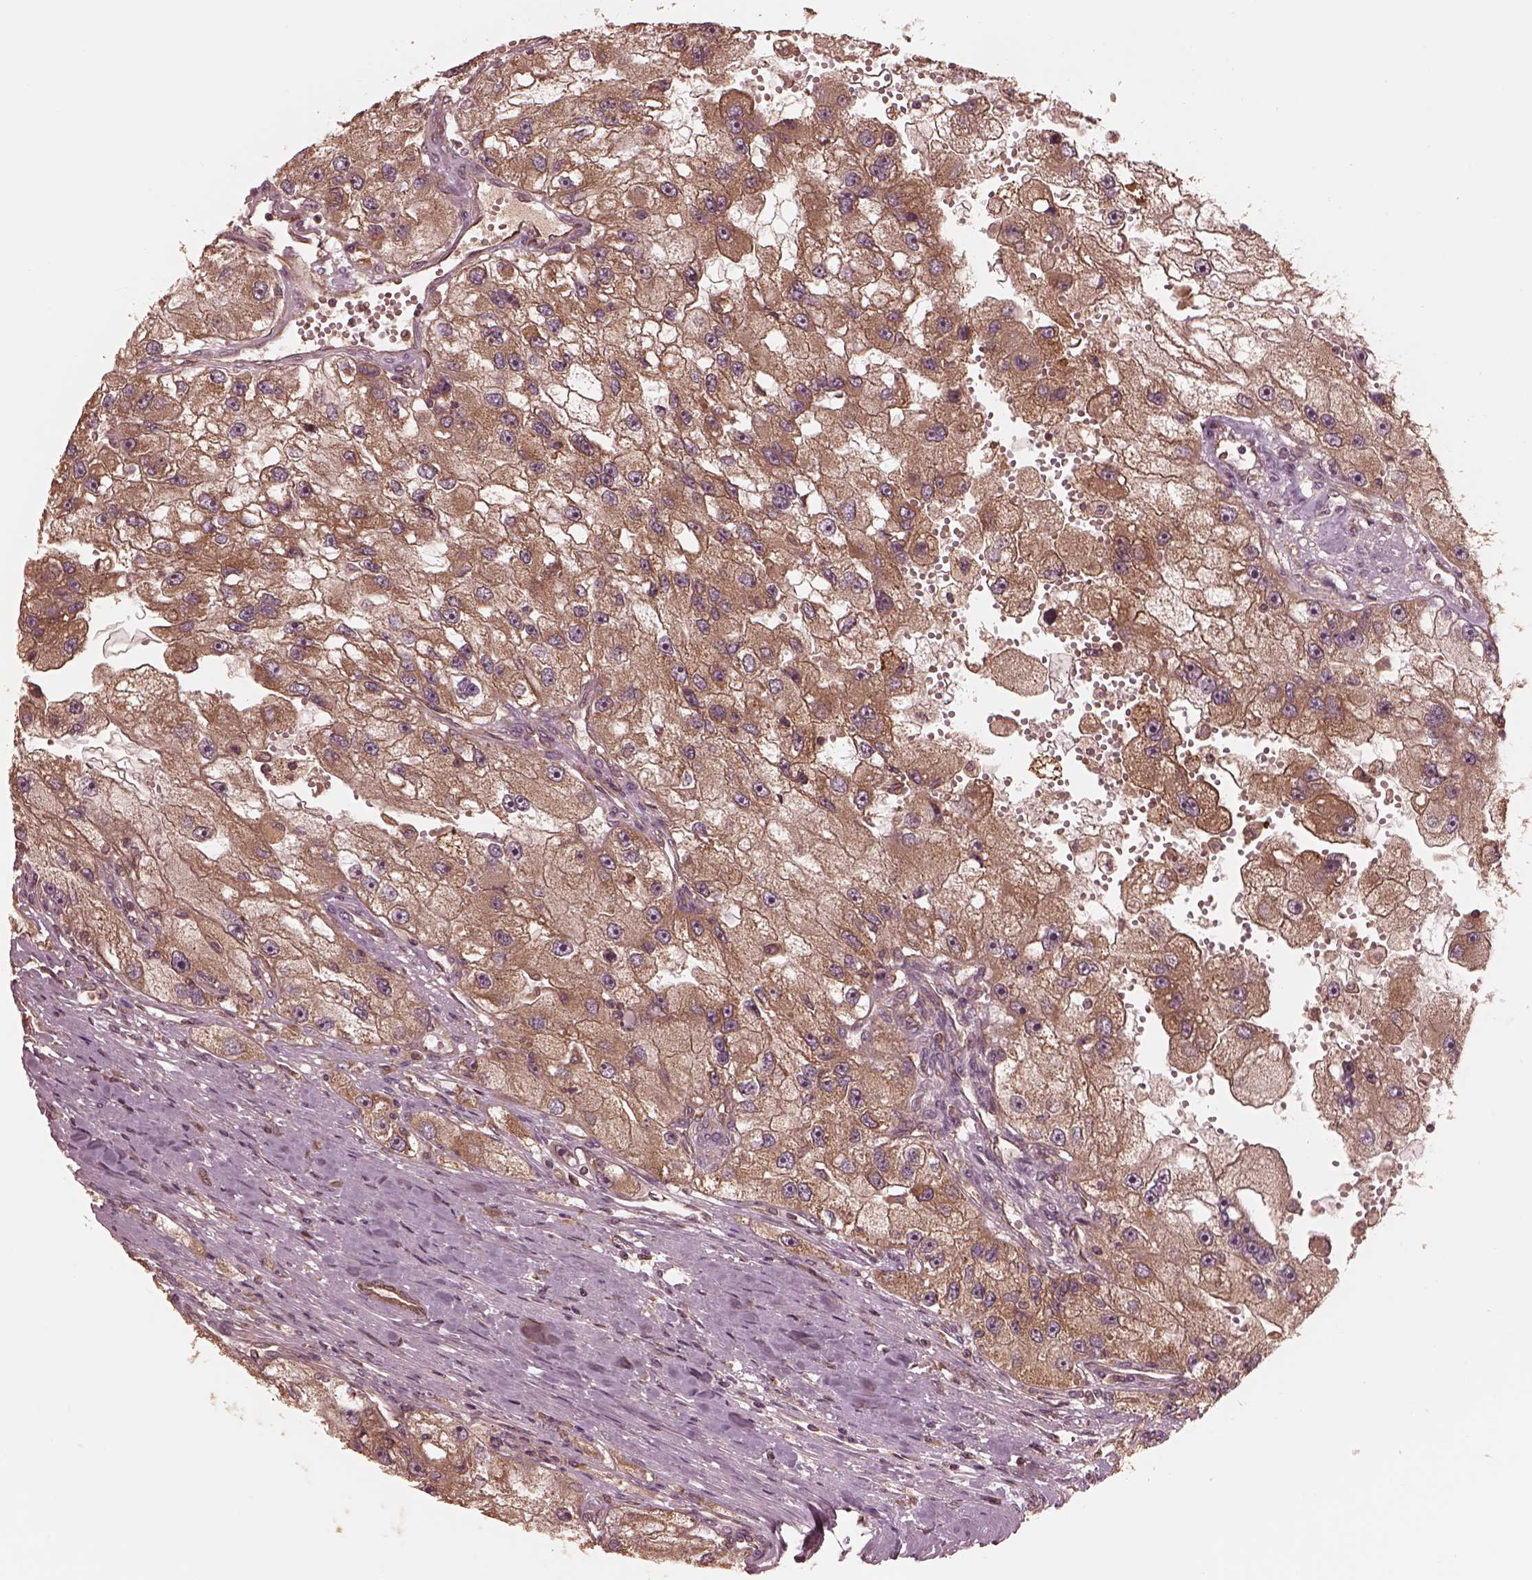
{"staining": {"intensity": "moderate", "quantity": ">75%", "location": "cytoplasmic/membranous"}, "tissue": "renal cancer", "cell_type": "Tumor cells", "image_type": "cancer", "snomed": [{"axis": "morphology", "description": "Adenocarcinoma, NOS"}, {"axis": "topography", "description": "Kidney"}], "caption": "Renal cancer (adenocarcinoma) stained with a brown dye displays moderate cytoplasmic/membranous positive staining in approximately >75% of tumor cells.", "gene": "PIK3R2", "patient": {"sex": "male", "age": 63}}